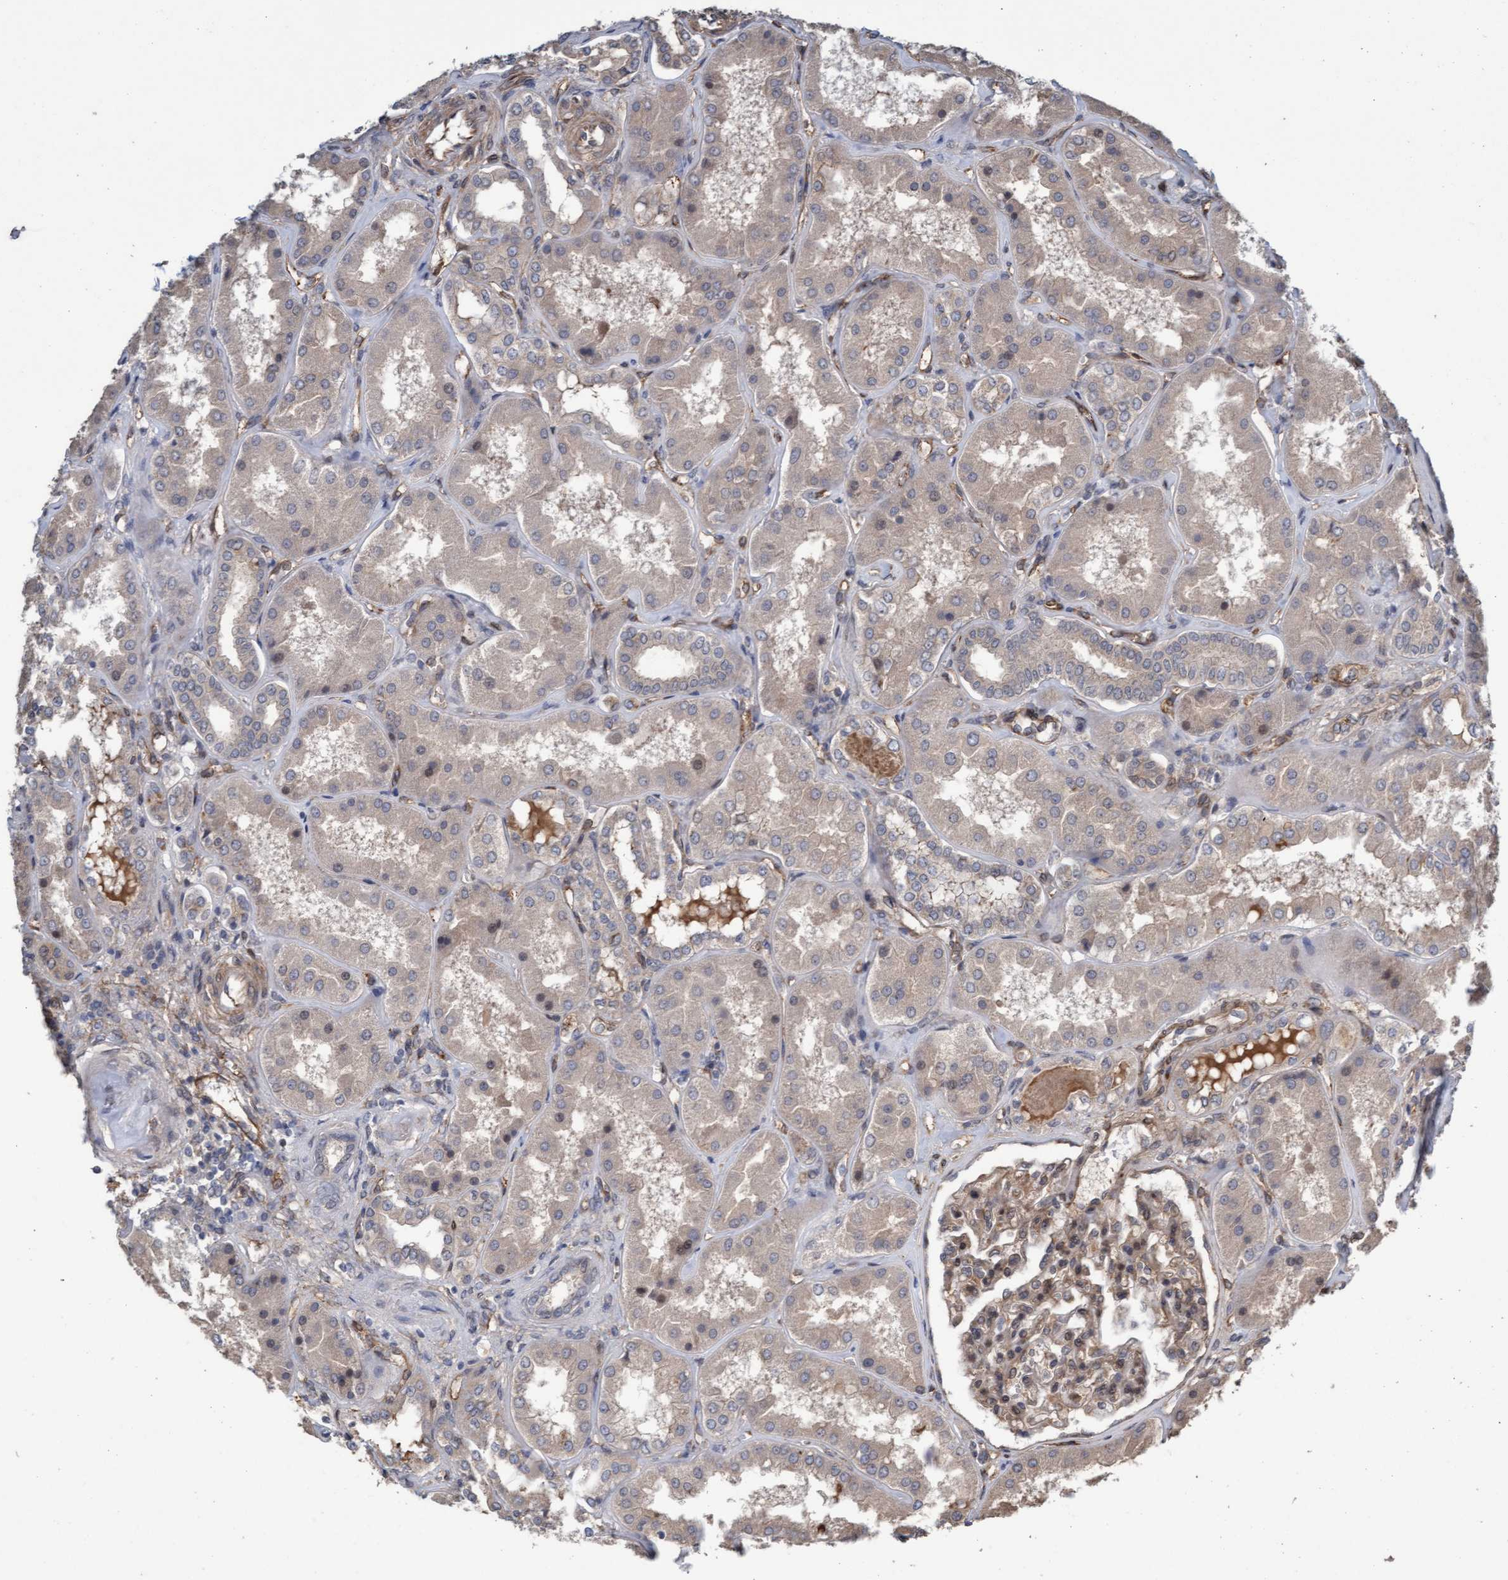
{"staining": {"intensity": "moderate", "quantity": ">75%", "location": "cytoplasmic/membranous,nuclear"}, "tissue": "kidney", "cell_type": "Cells in glomeruli", "image_type": "normal", "snomed": [{"axis": "morphology", "description": "Normal tissue, NOS"}, {"axis": "topography", "description": "Kidney"}], "caption": "High-magnification brightfield microscopy of normal kidney stained with DAB (brown) and counterstained with hematoxylin (blue). cells in glomeruli exhibit moderate cytoplasmic/membranous,nuclear staining is present in approximately>75% of cells.", "gene": "CDC42EP4", "patient": {"sex": "female", "age": 56}}